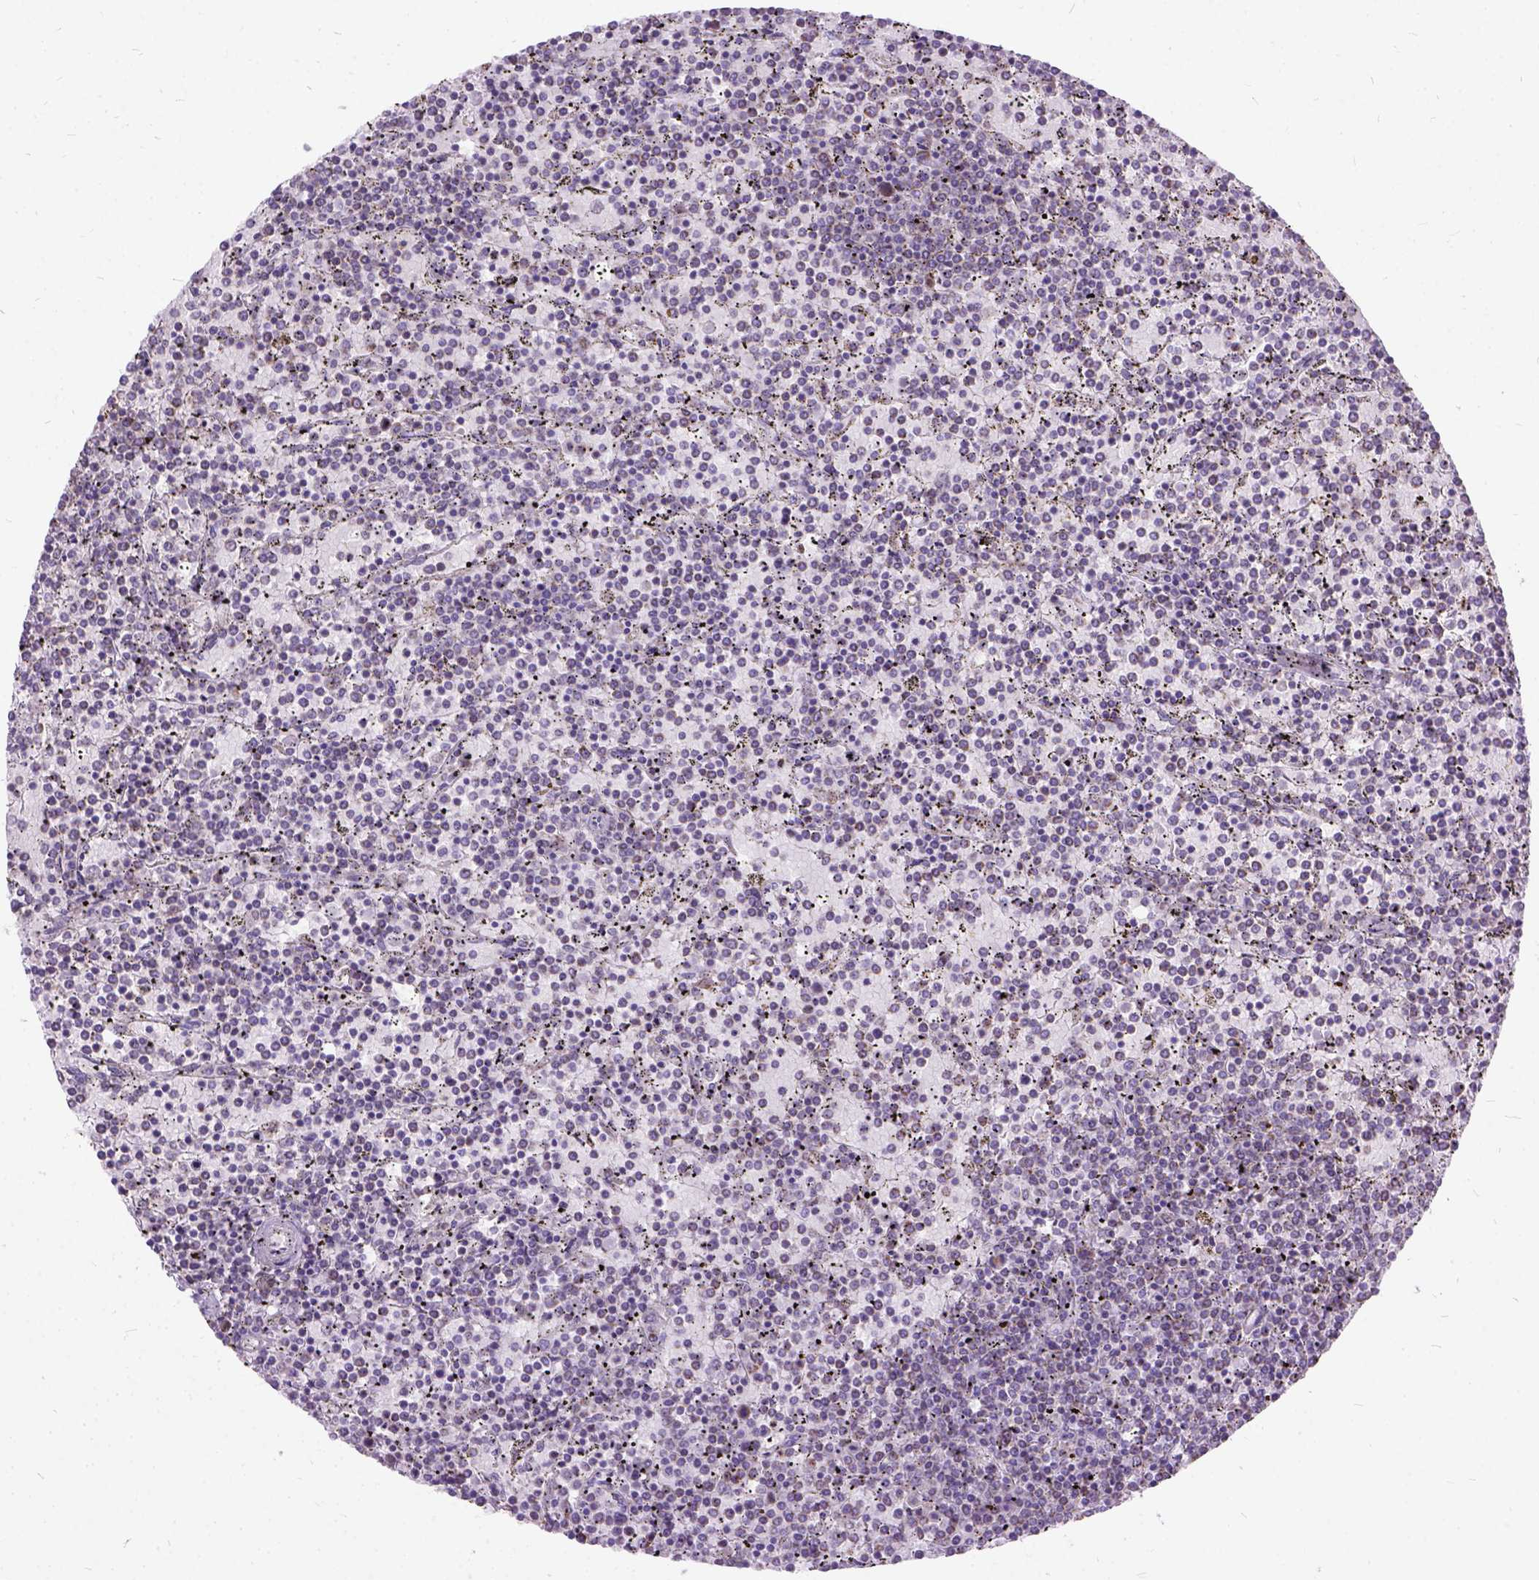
{"staining": {"intensity": "negative", "quantity": "none", "location": "none"}, "tissue": "lymphoma", "cell_type": "Tumor cells", "image_type": "cancer", "snomed": [{"axis": "morphology", "description": "Malignant lymphoma, non-Hodgkin's type, Low grade"}, {"axis": "topography", "description": "Spleen"}], "caption": "Immunohistochemistry photomicrograph of neoplastic tissue: malignant lymphoma, non-Hodgkin's type (low-grade) stained with DAB (3,3'-diaminobenzidine) displays no significant protein expression in tumor cells. The staining was performed using DAB (3,3'-diaminobenzidine) to visualize the protein expression in brown, while the nuclei were stained in blue with hematoxylin (Magnification: 20x).", "gene": "CTAG2", "patient": {"sex": "female", "age": 77}}